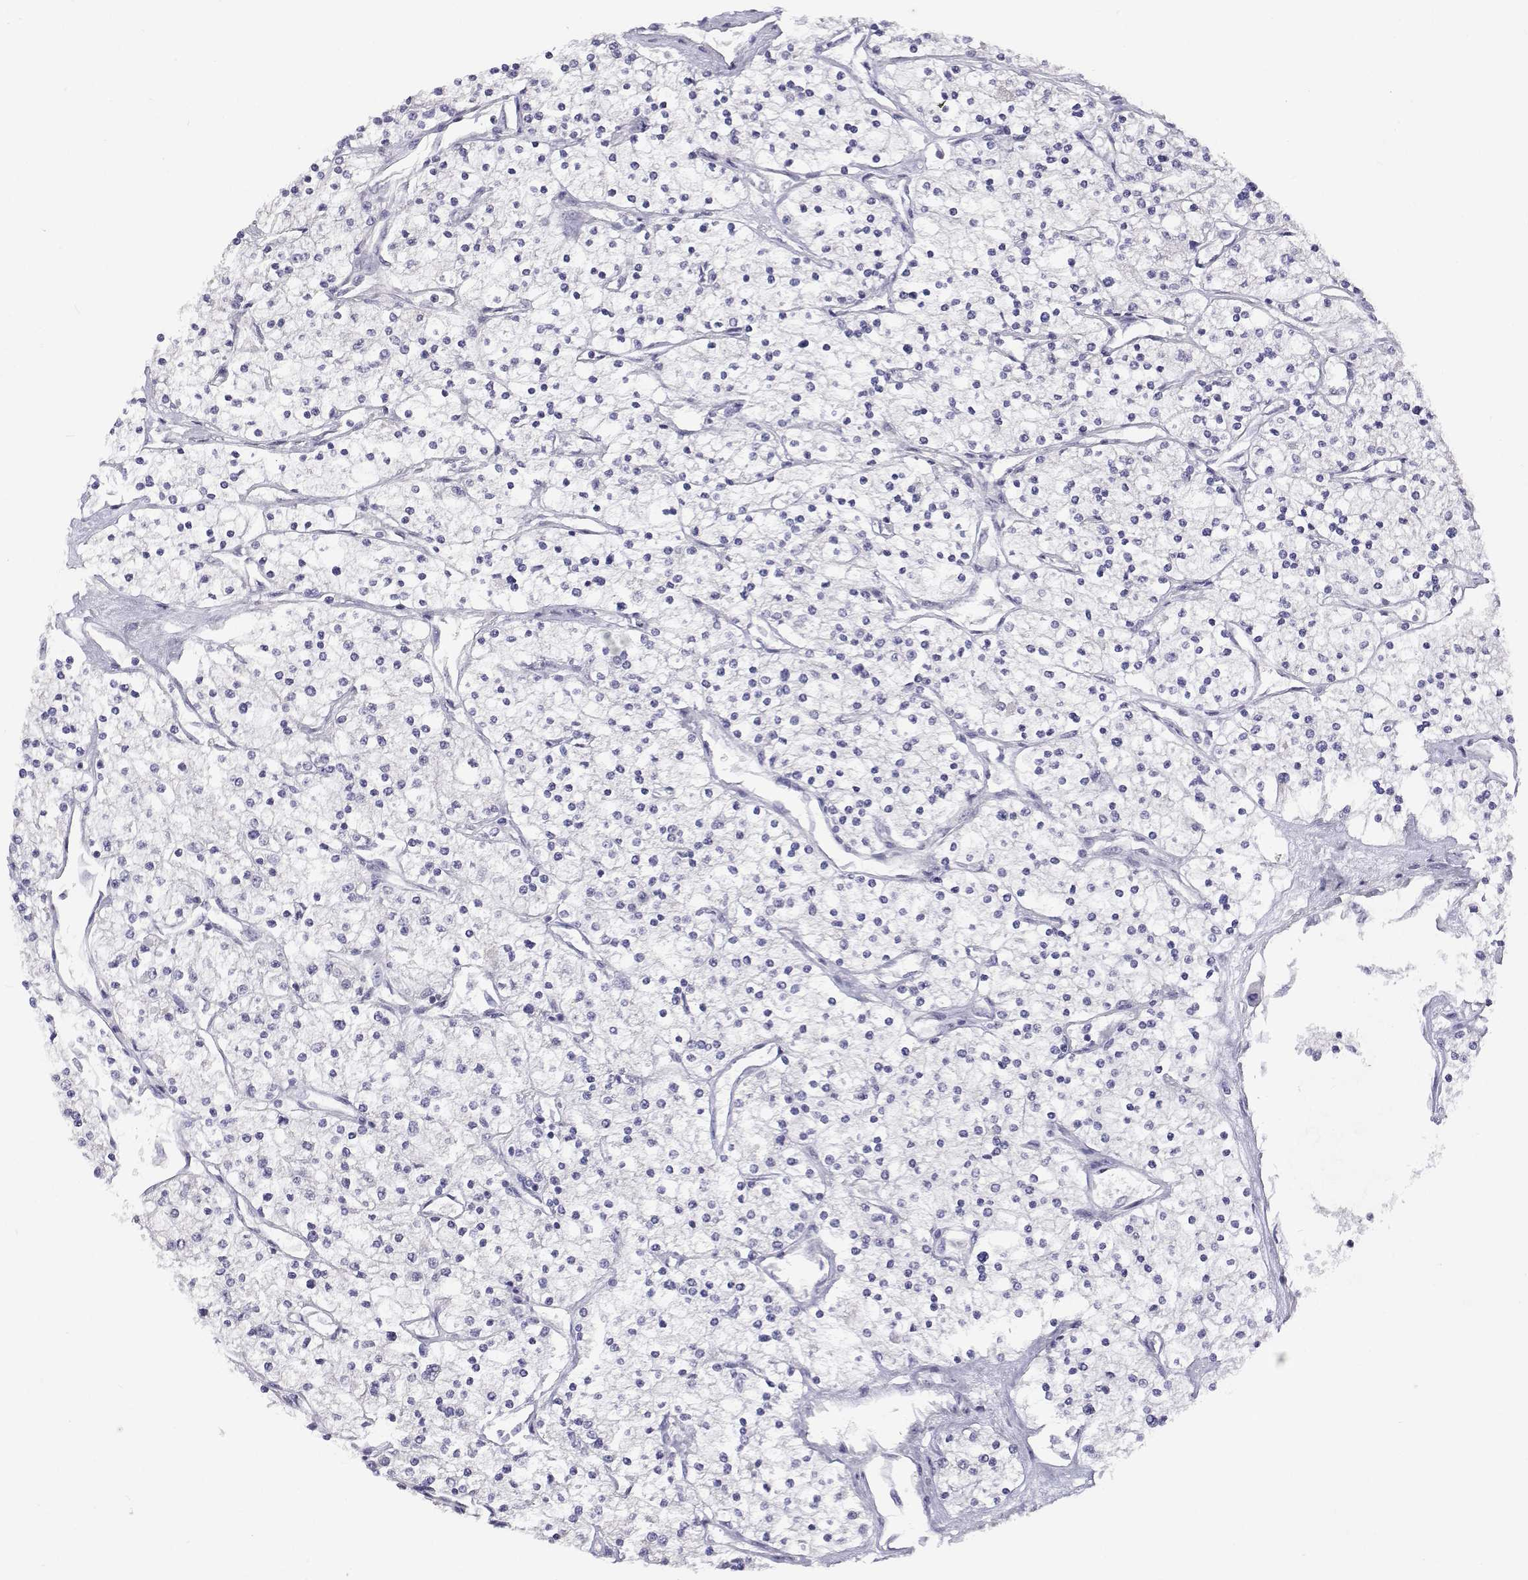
{"staining": {"intensity": "negative", "quantity": "none", "location": "none"}, "tissue": "renal cancer", "cell_type": "Tumor cells", "image_type": "cancer", "snomed": [{"axis": "morphology", "description": "Adenocarcinoma, NOS"}, {"axis": "topography", "description": "Kidney"}], "caption": "A photomicrograph of renal cancer stained for a protein reveals no brown staining in tumor cells. (Stains: DAB immunohistochemistry with hematoxylin counter stain, Microscopy: brightfield microscopy at high magnification).", "gene": "ANKRD65", "patient": {"sex": "male", "age": 80}}